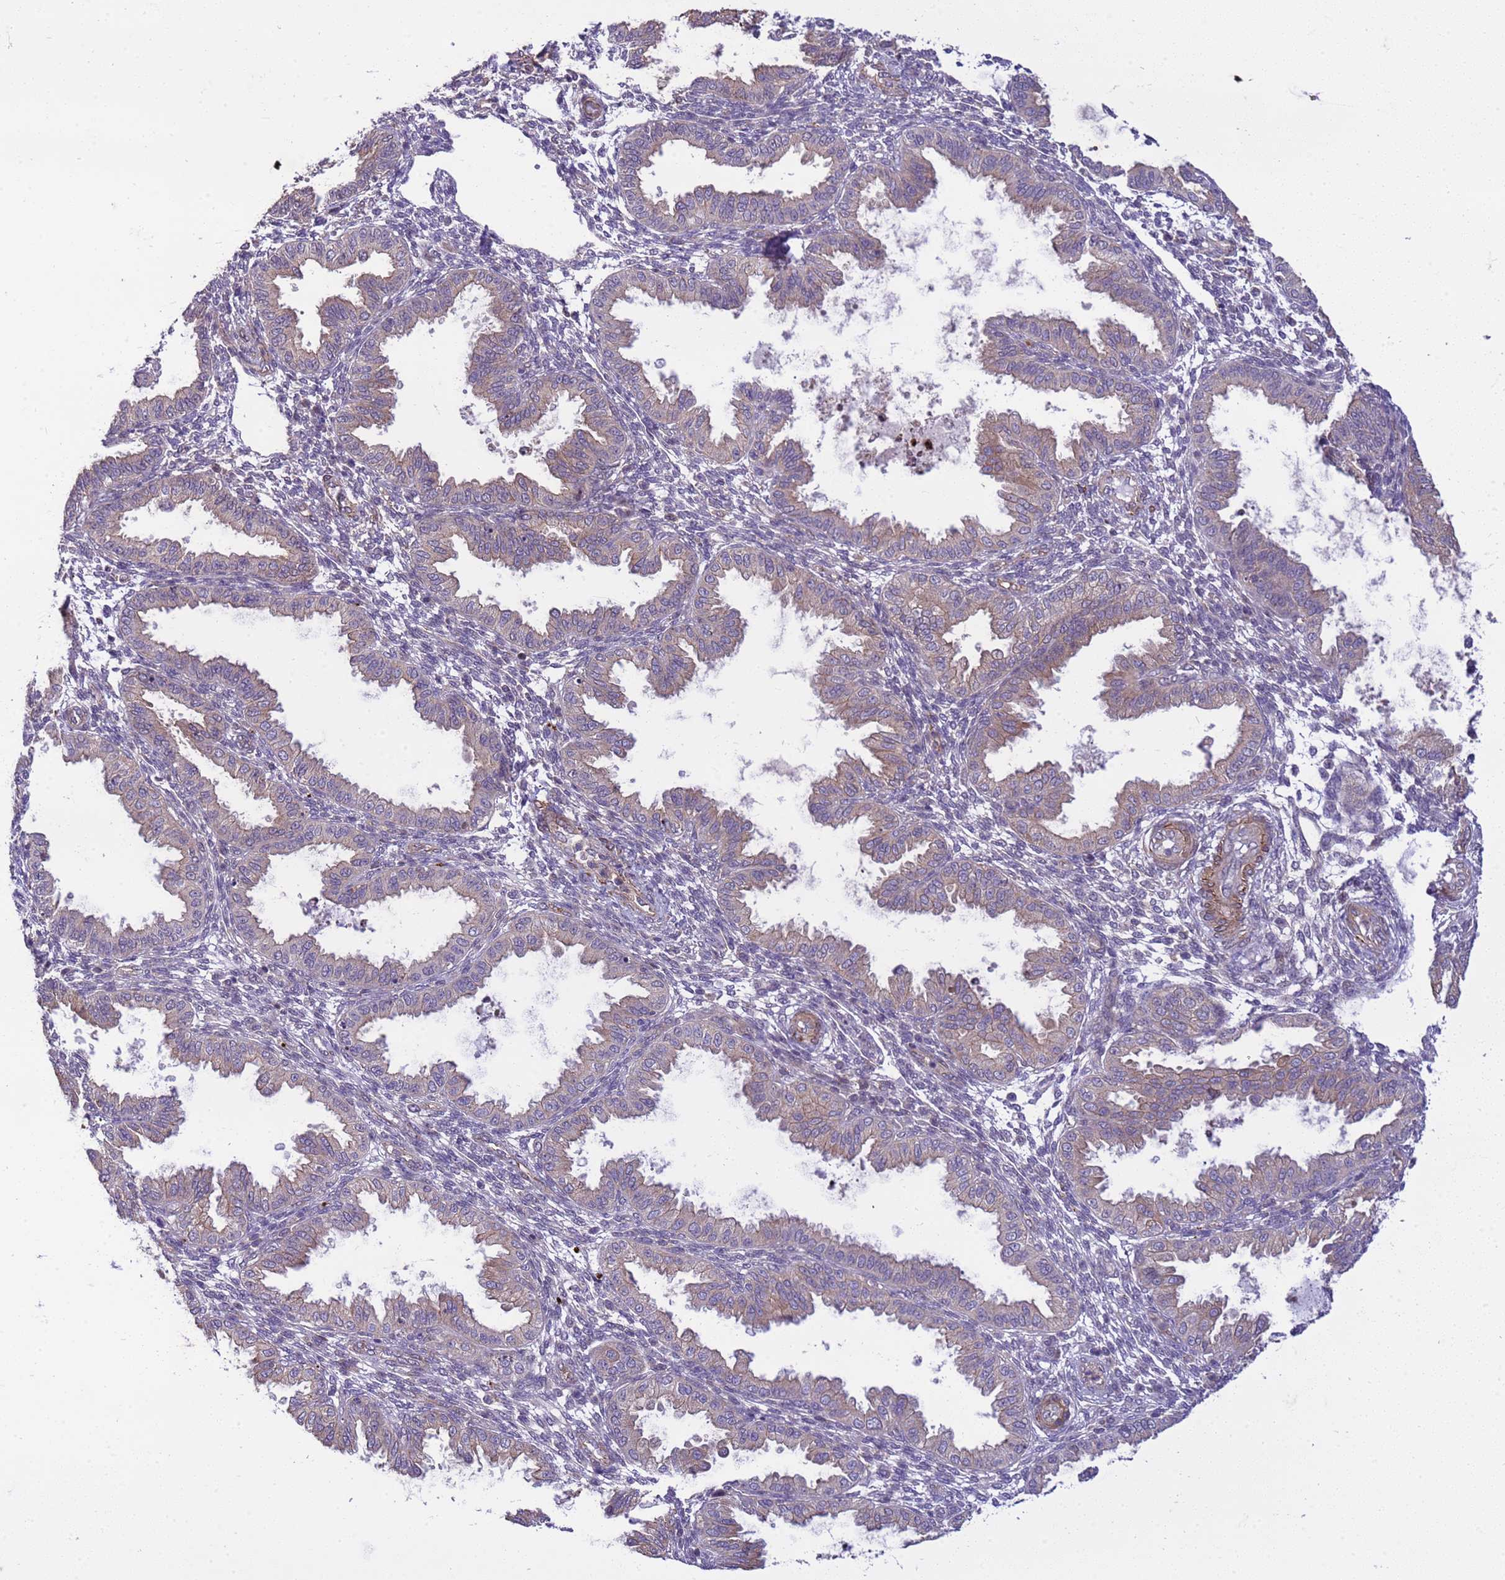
{"staining": {"intensity": "negative", "quantity": "none", "location": "none"}, "tissue": "endometrium", "cell_type": "Cells in endometrial stroma", "image_type": "normal", "snomed": [{"axis": "morphology", "description": "Normal tissue, NOS"}, {"axis": "topography", "description": "Endometrium"}], "caption": "A histopathology image of endometrium stained for a protein reveals no brown staining in cells in endometrial stroma. (Immunohistochemistry, brightfield microscopy, high magnification).", "gene": "GEN1", "patient": {"sex": "female", "age": 33}}